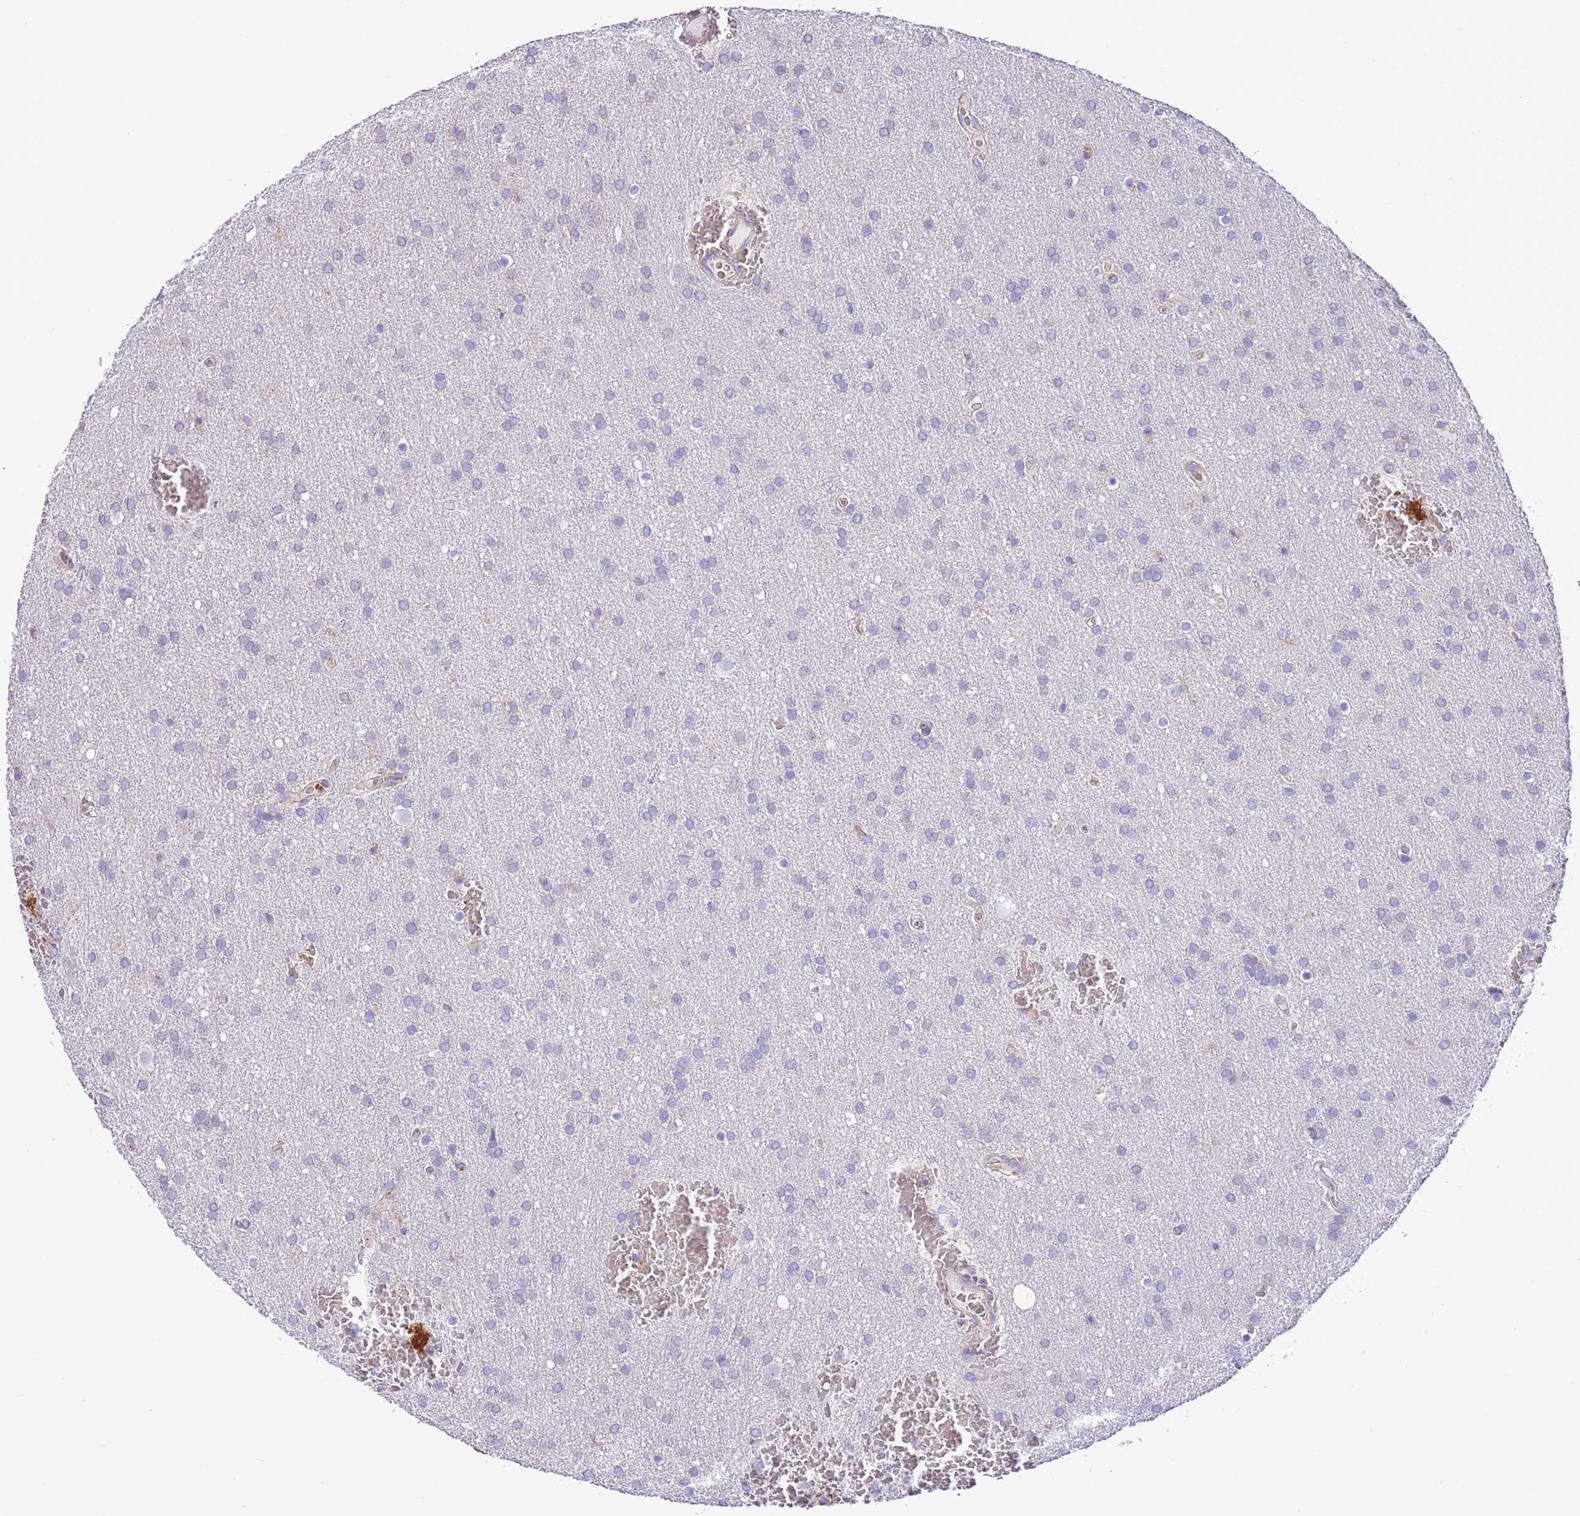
{"staining": {"intensity": "negative", "quantity": "none", "location": "none"}, "tissue": "glioma", "cell_type": "Tumor cells", "image_type": "cancer", "snomed": [{"axis": "morphology", "description": "Glioma, malignant, Low grade"}, {"axis": "topography", "description": "Brain"}], "caption": "Immunohistochemistry (IHC) histopathology image of glioma stained for a protein (brown), which reveals no positivity in tumor cells.", "gene": "SS18L2", "patient": {"sex": "female", "age": 32}}